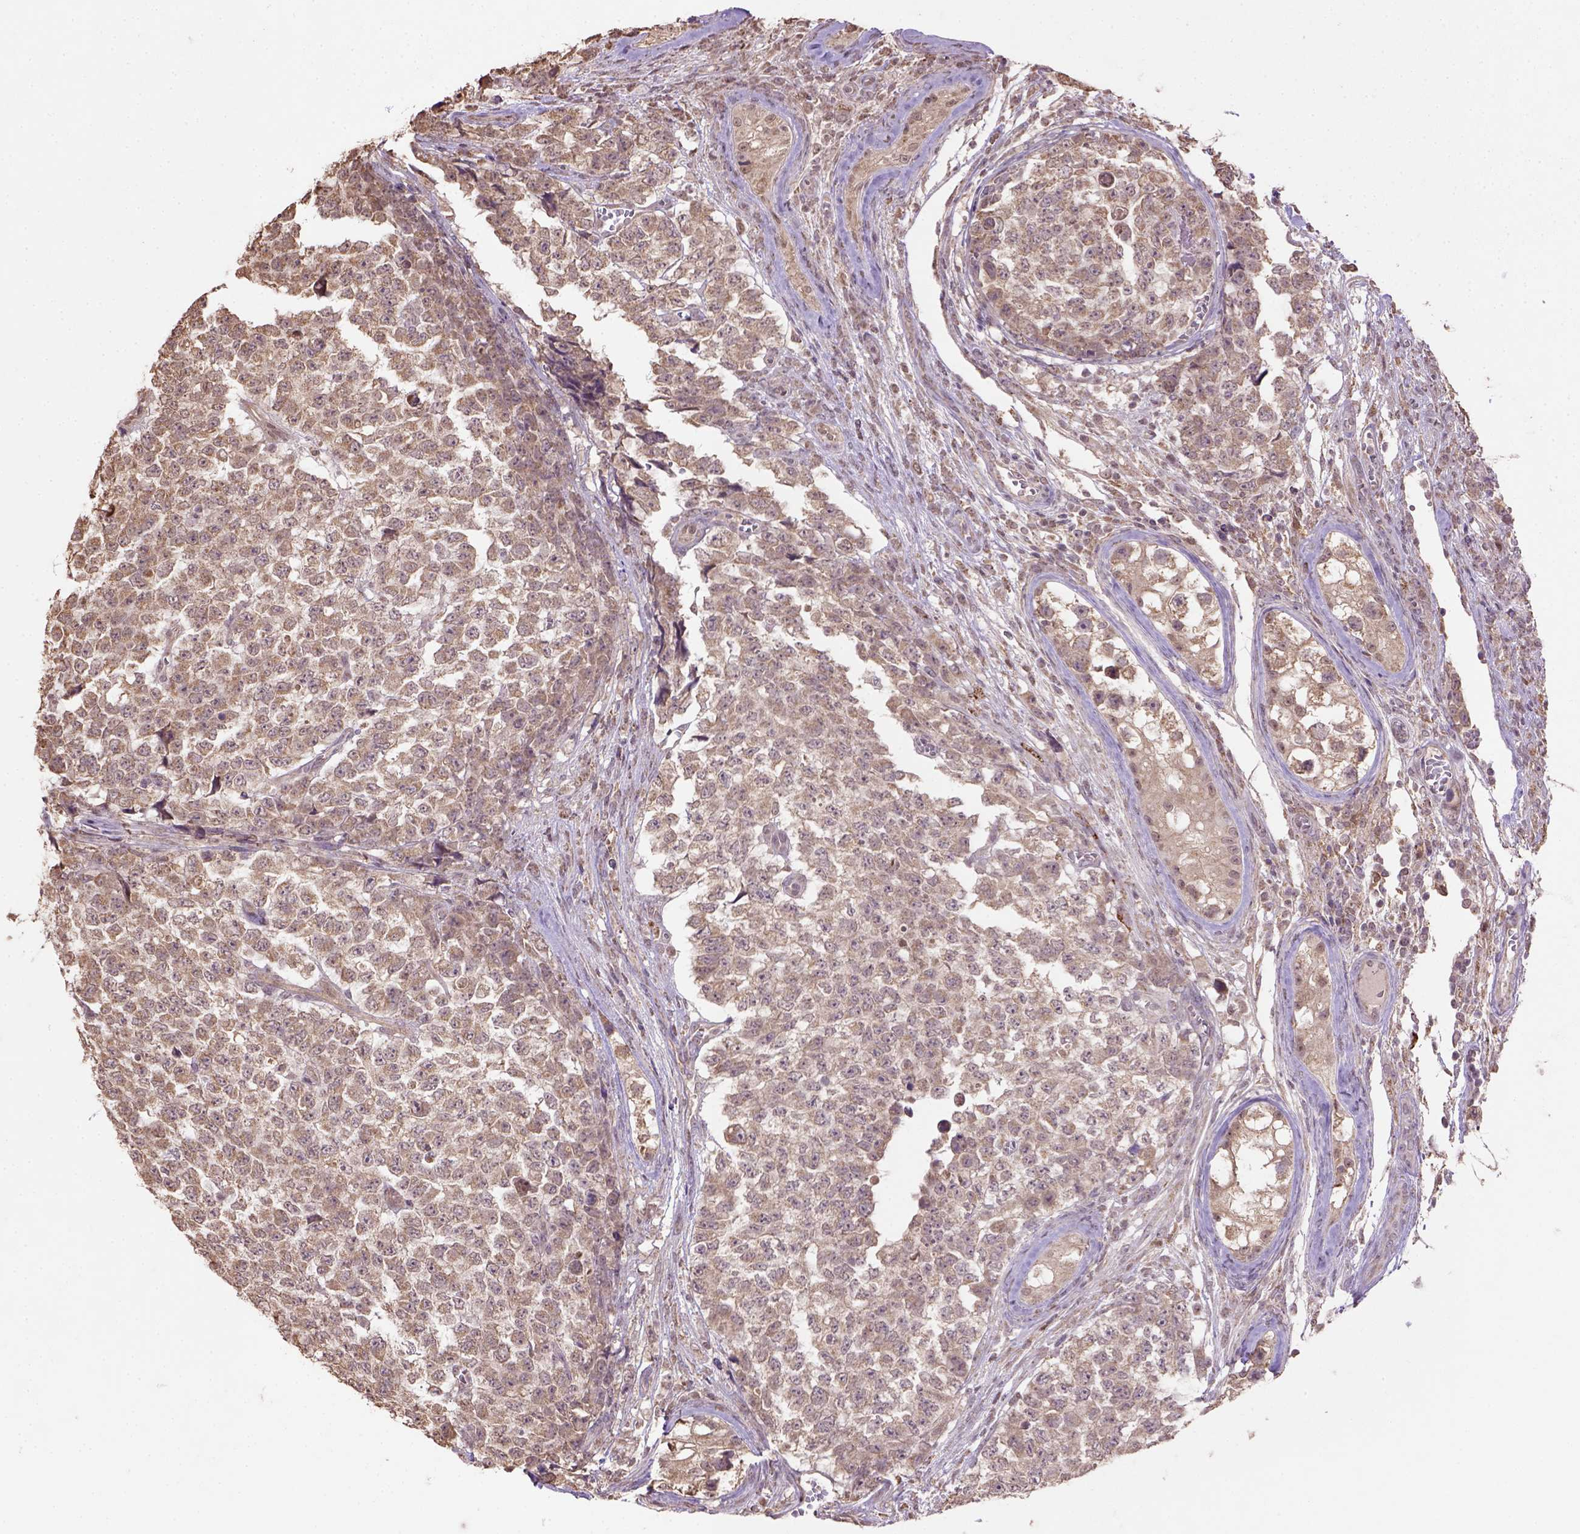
{"staining": {"intensity": "moderate", "quantity": ">75%", "location": "cytoplasmic/membranous"}, "tissue": "testis cancer", "cell_type": "Tumor cells", "image_type": "cancer", "snomed": [{"axis": "morphology", "description": "Carcinoma, Embryonal, NOS"}, {"axis": "topography", "description": "Testis"}], "caption": "This image displays embryonal carcinoma (testis) stained with immunohistochemistry (IHC) to label a protein in brown. The cytoplasmic/membranous of tumor cells show moderate positivity for the protein. Nuclei are counter-stained blue.", "gene": "NUDT10", "patient": {"sex": "male", "age": 23}}